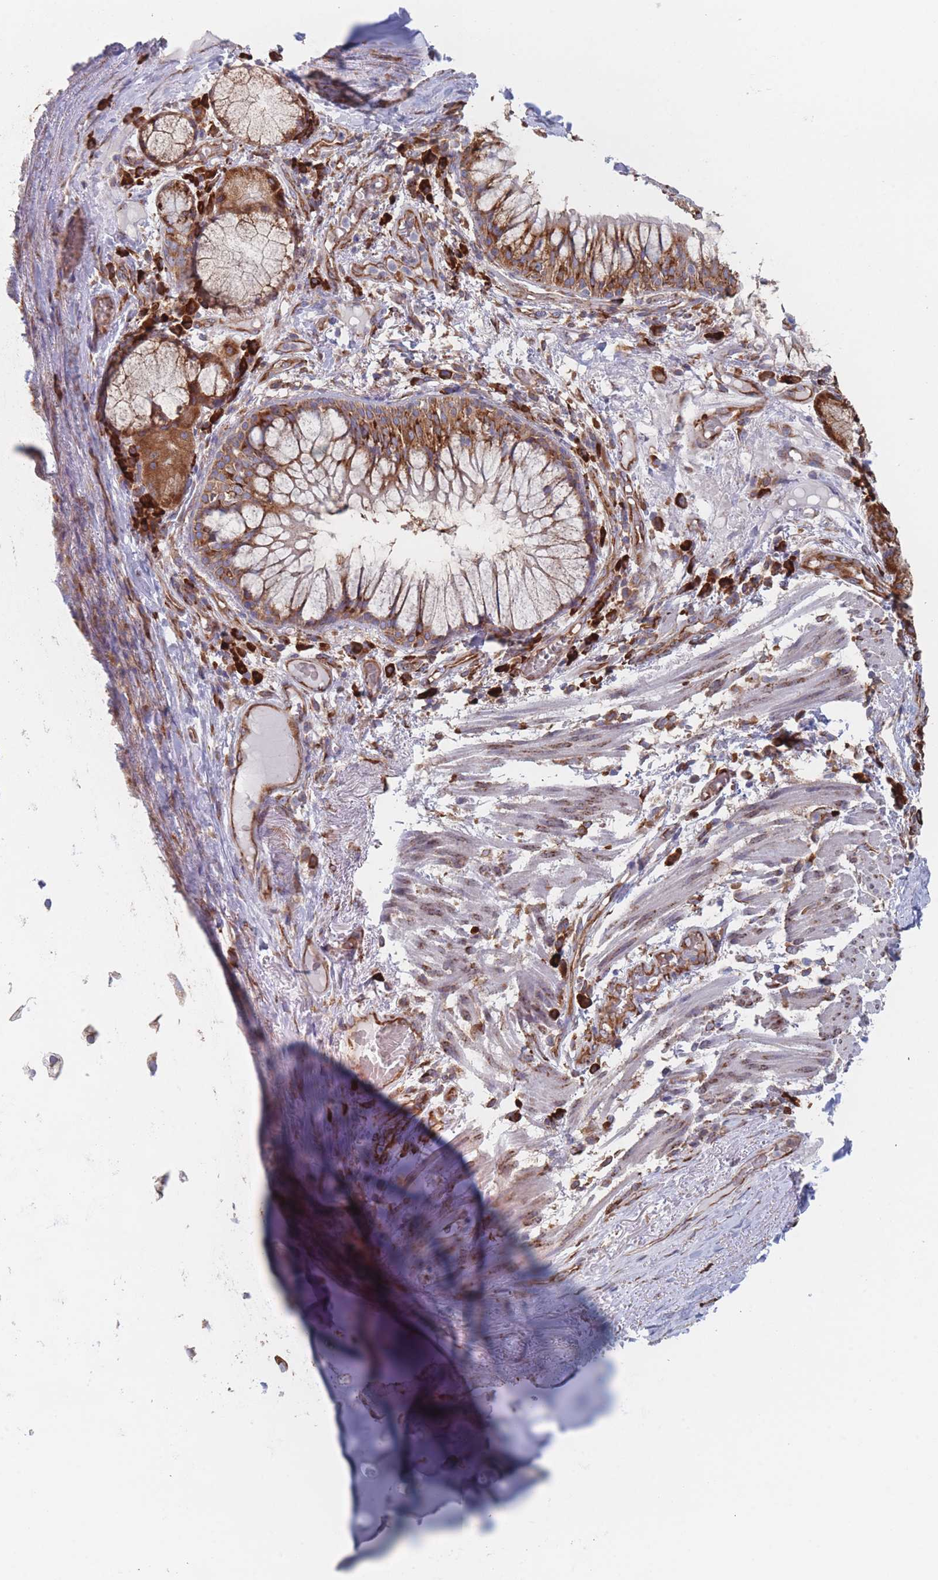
{"staining": {"intensity": "moderate", "quantity": ">75%", "location": "cytoplasmic/membranous"}, "tissue": "soft tissue", "cell_type": "Fibroblasts", "image_type": "normal", "snomed": [{"axis": "morphology", "description": "Normal tissue, NOS"}, {"axis": "topography", "description": "Cartilage tissue"}, {"axis": "topography", "description": "Bronchus"}], "caption": "Immunohistochemistry (DAB (3,3'-diaminobenzidine)) staining of unremarkable human soft tissue shows moderate cytoplasmic/membranous protein expression in approximately >75% of fibroblasts.", "gene": "EEF1B2", "patient": {"sex": "male", "age": 56}}